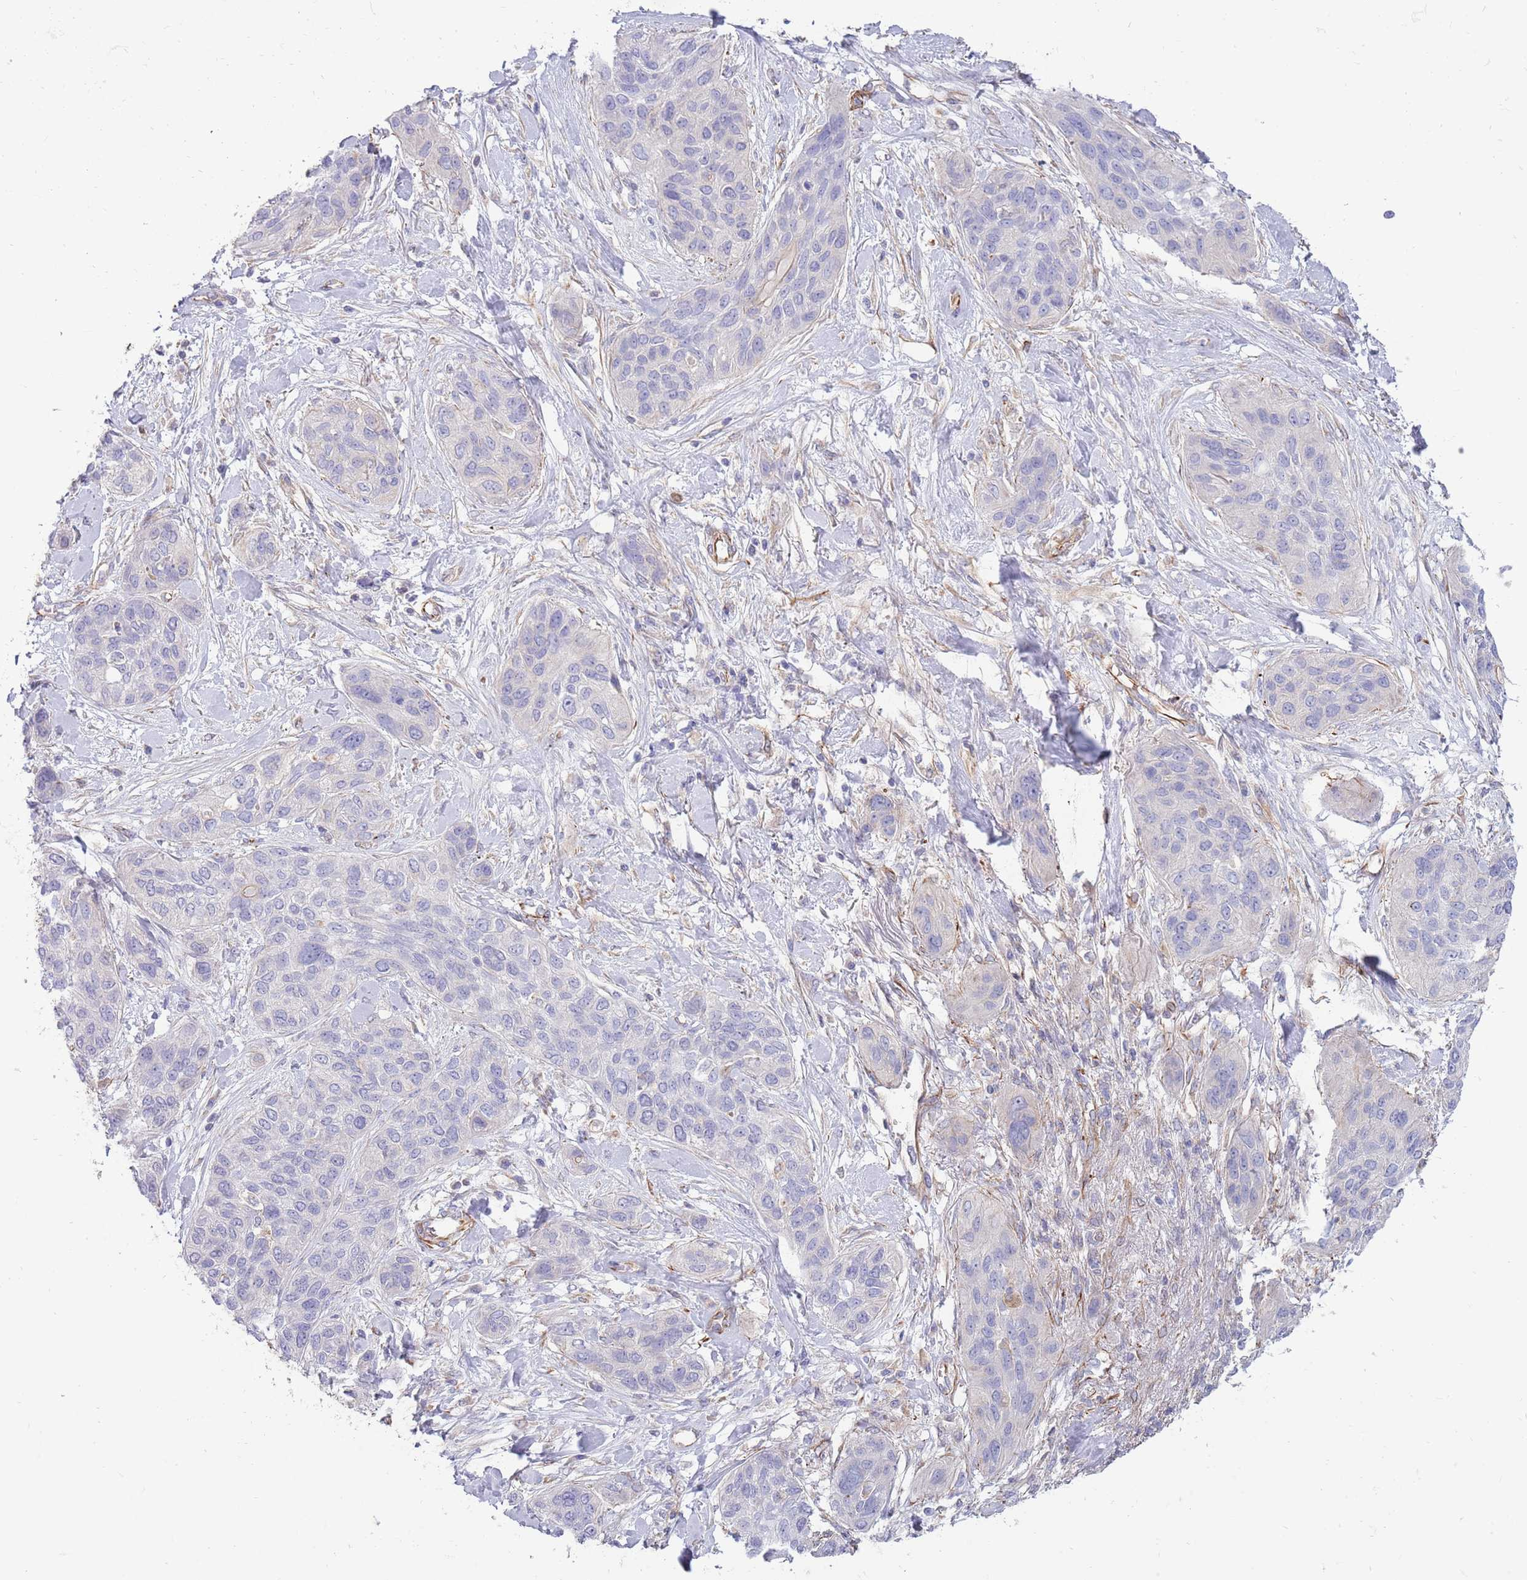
{"staining": {"intensity": "negative", "quantity": "none", "location": "none"}, "tissue": "lung cancer", "cell_type": "Tumor cells", "image_type": "cancer", "snomed": [{"axis": "morphology", "description": "Squamous cell carcinoma, NOS"}, {"axis": "topography", "description": "Lung"}], "caption": "An image of human squamous cell carcinoma (lung) is negative for staining in tumor cells. (DAB (3,3'-diaminobenzidine) immunohistochemistry visualized using brightfield microscopy, high magnification).", "gene": "MOGAT1", "patient": {"sex": "female", "age": 70}}